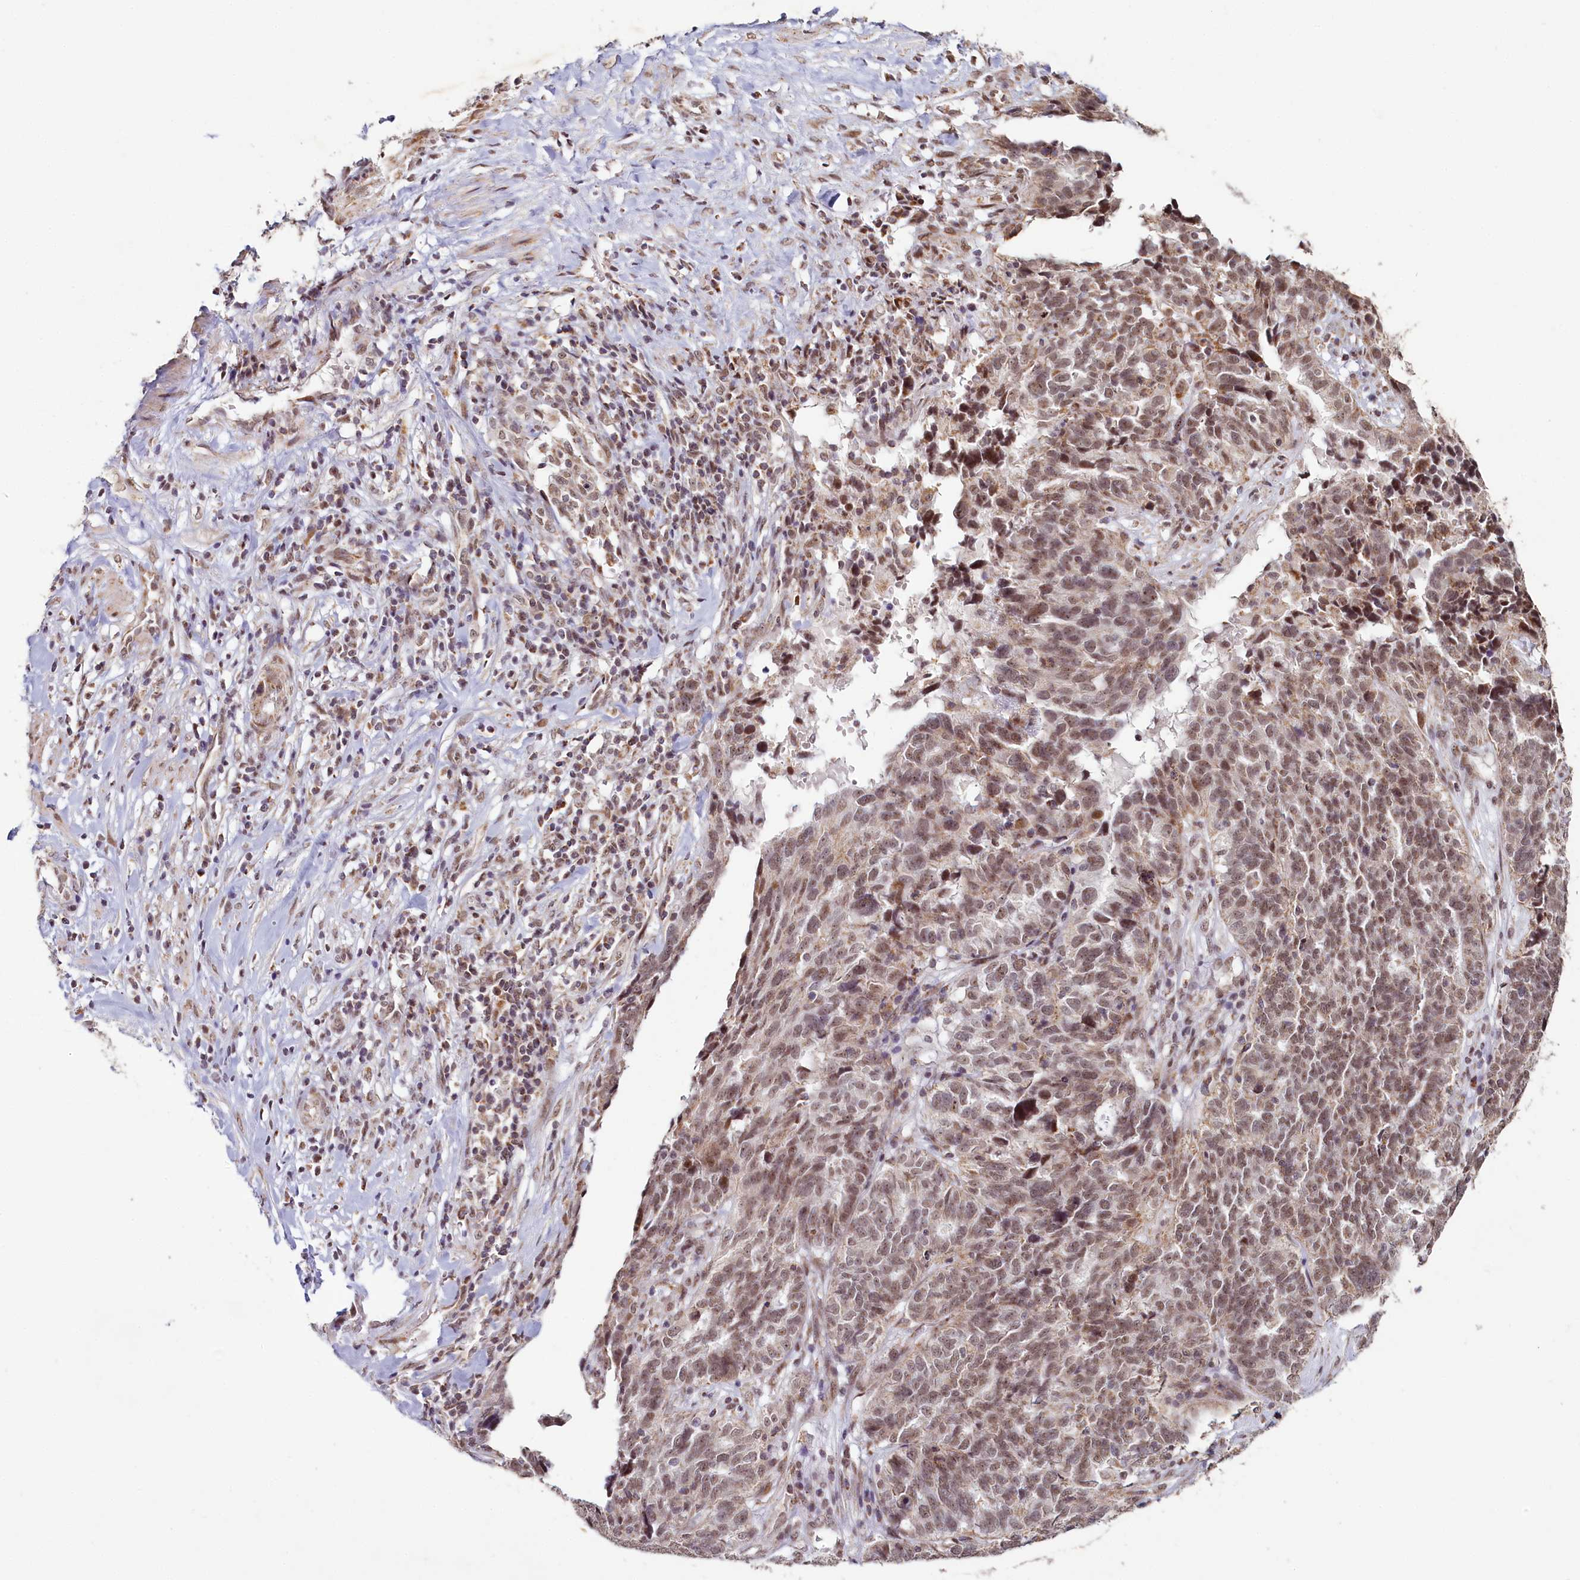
{"staining": {"intensity": "moderate", "quantity": ">75%", "location": "nuclear"}, "tissue": "ovarian cancer", "cell_type": "Tumor cells", "image_type": "cancer", "snomed": [{"axis": "morphology", "description": "Cystadenocarcinoma, serous, NOS"}, {"axis": "topography", "description": "Ovary"}], "caption": "A photomicrograph showing moderate nuclear positivity in about >75% of tumor cells in ovarian cancer (serous cystadenocarcinoma), as visualized by brown immunohistochemical staining.", "gene": "PDE6D", "patient": {"sex": "female", "age": 59}}